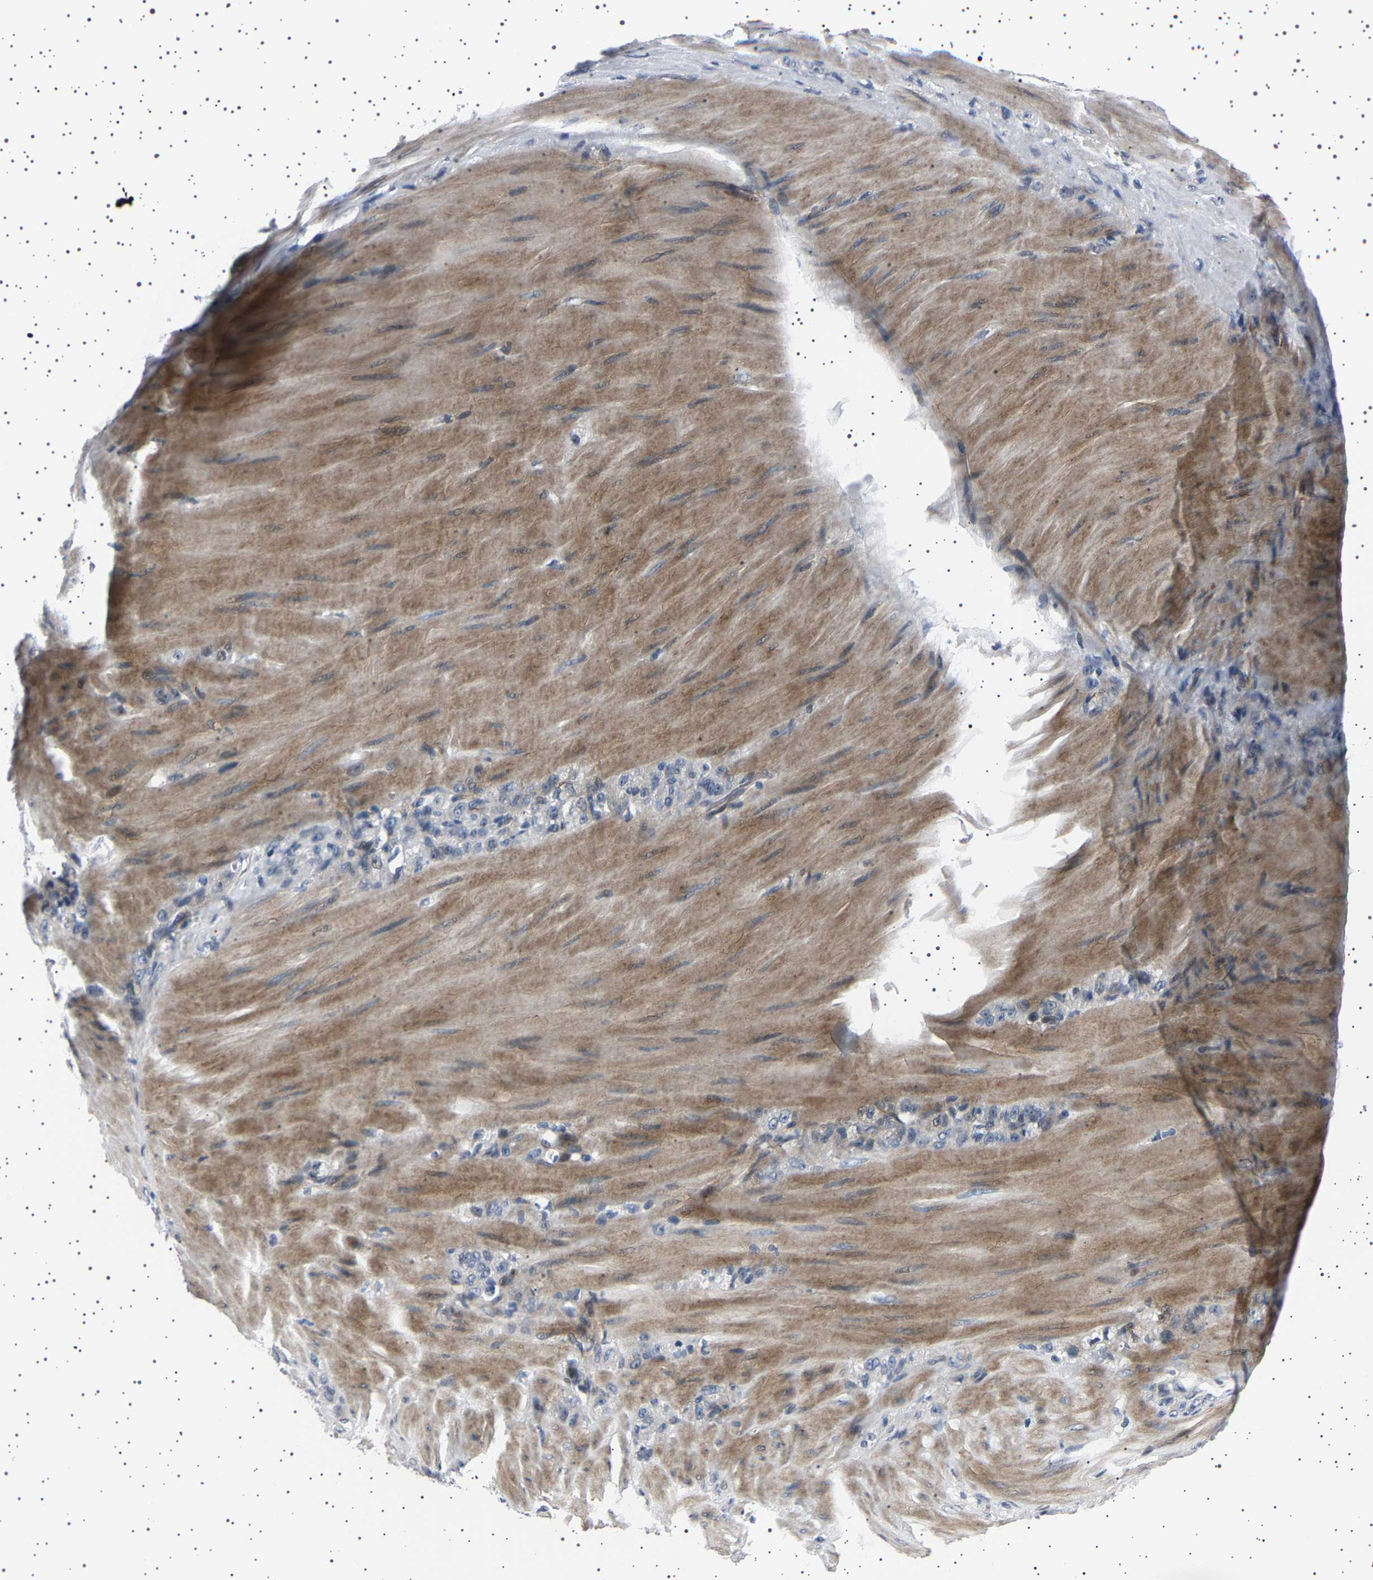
{"staining": {"intensity": "negative", "quantity": "none", "location": "none"}, "tissue": "stomach cancer", "cell_type": "Tumor cells", "image_type": "cancer", "snomed": [{"axis": "morphology", "description": "Normal tissue, NOS"}, {"axis": "morphology", "description": "Adenocarcinoma, NOS"}, {"axis": "topography", "description": "Stomach"}], "caption": "Protein analysis of adenocarcinoma (stomach) demonstrates no significant positivity in tumor cells.", "gene": "PAK5", "patient": {"sex": "male", "age": 82}}